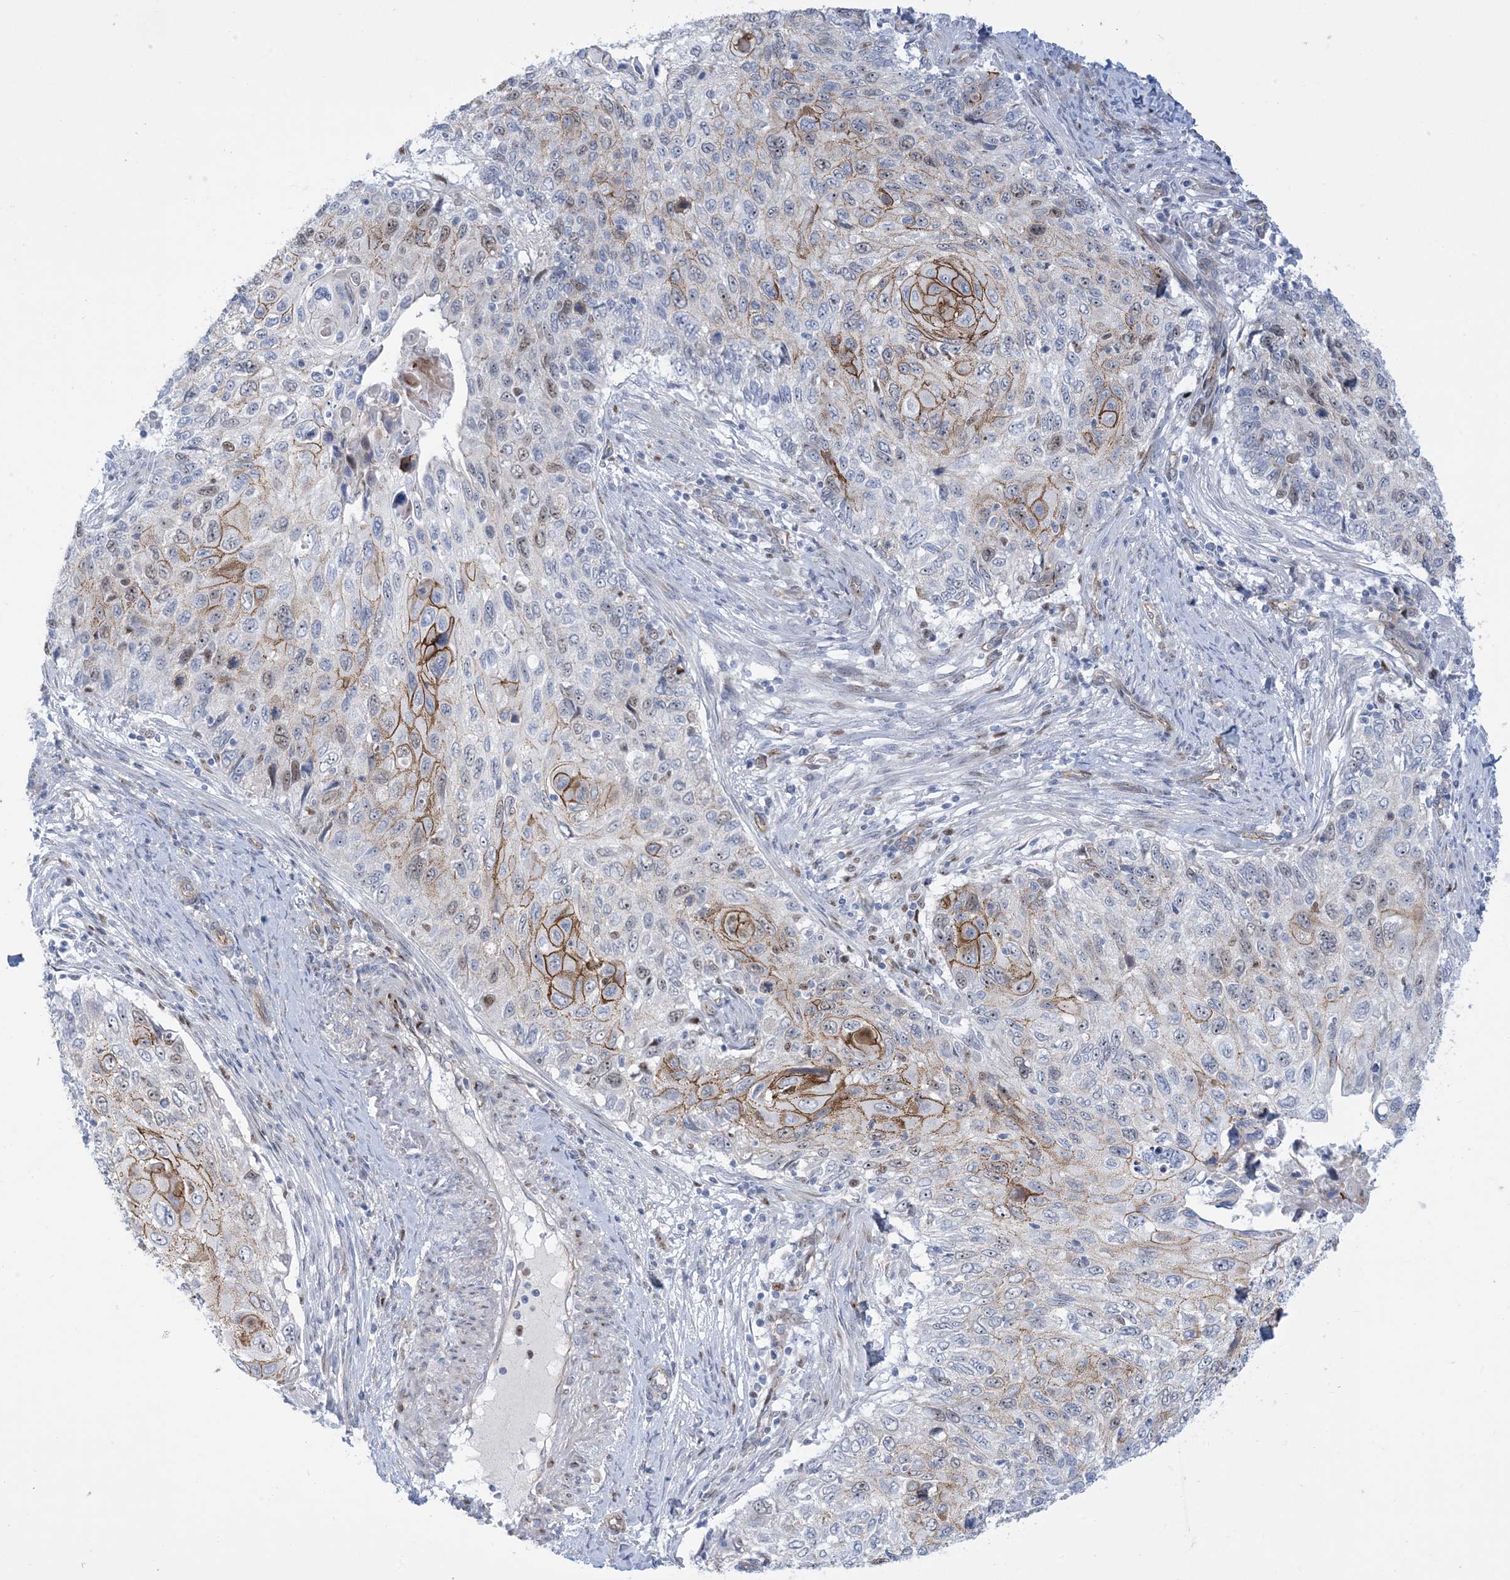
{"staining": {"intensity": "moderate", "quantity": "25%-75%", "location": "cytoplasmic/membranous"}, "tissue": "cervical cancer", "cell_type": "Tumor cells", "image_type": "cancer", "snomed": [{"axis": "morphology", "description": "Squamous cell carcinoma, NOS"}, {"axis": "topography", "description": "Cervix"}], "caption": "The photomicrograph shows immunohistochemical staining of cervical cancer. There is moderate cytoplasmic/membranous staining is appreciated in approximately 25%-75% of tumor cells.", "gene": "MARS2", "patient": {"sex": "female", "age": 70}}